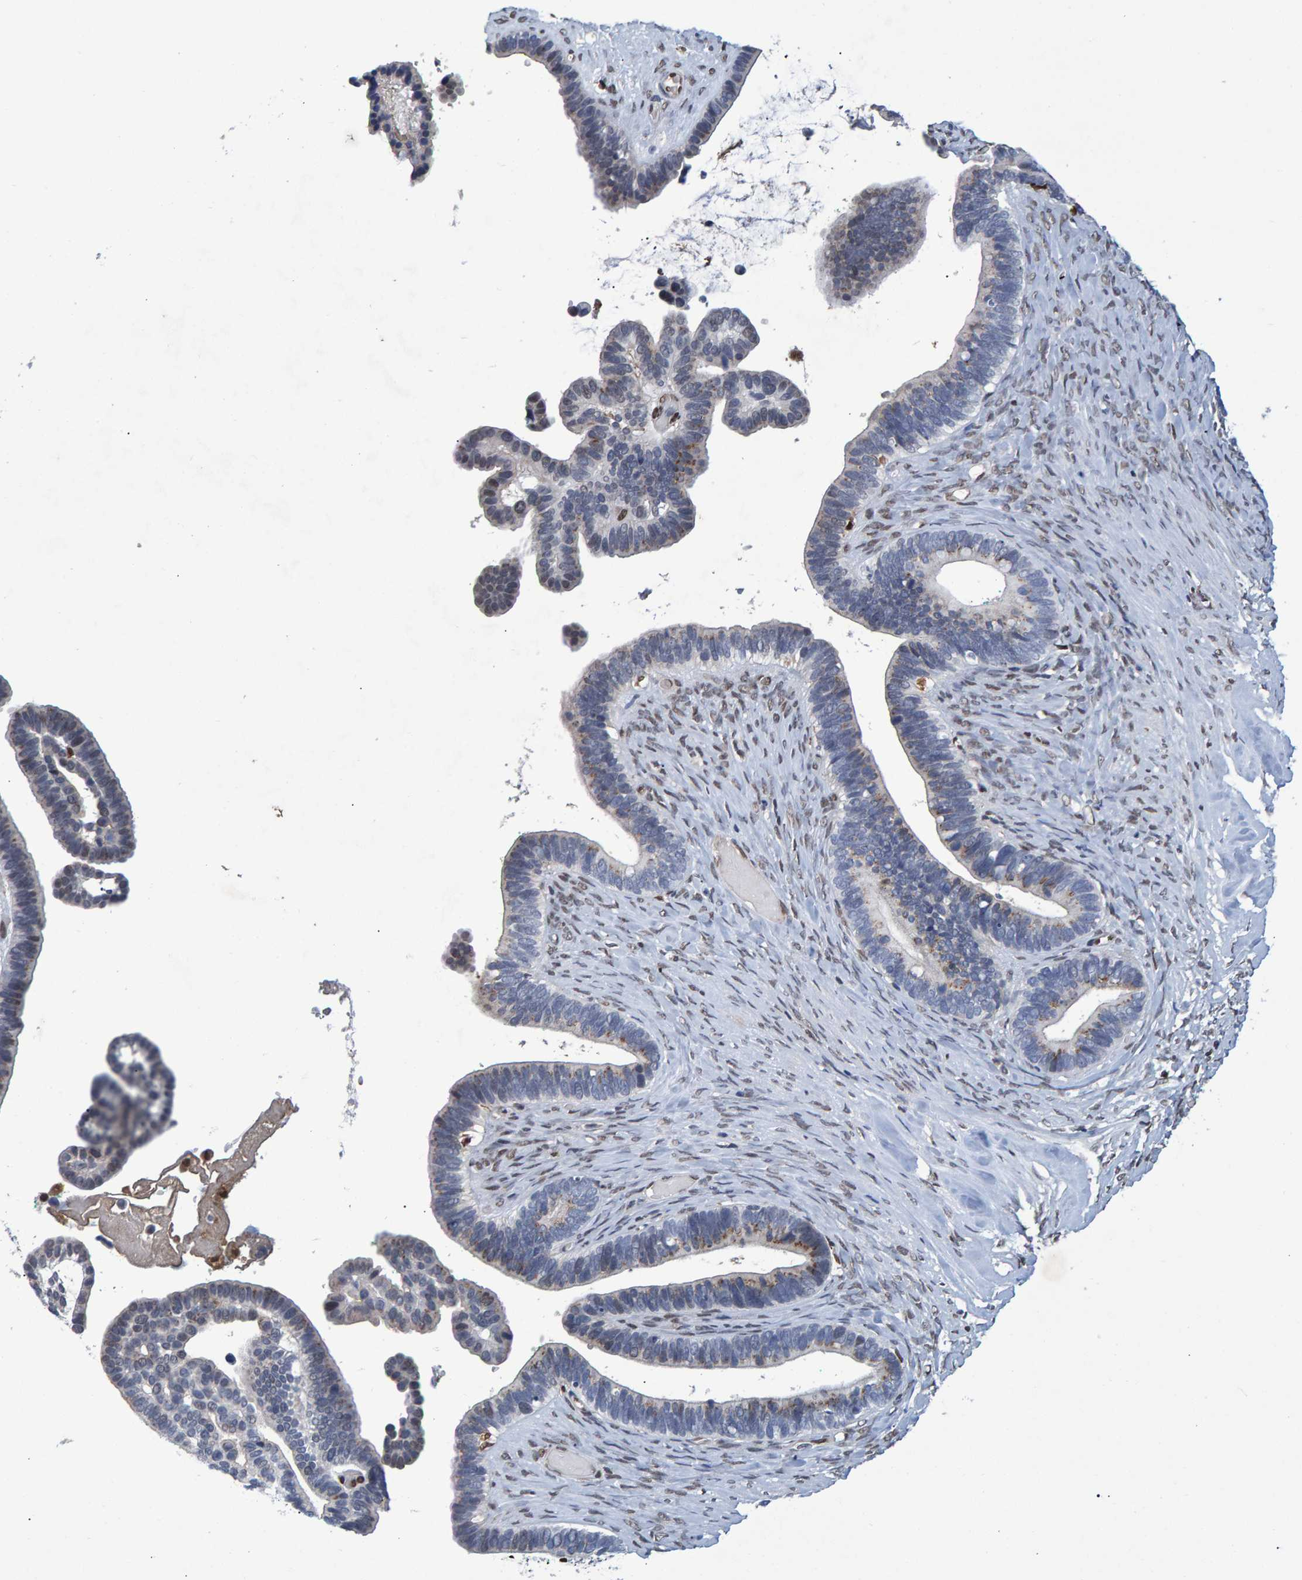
{"staining": {"intensity": "weak", "quantity": "<25%", "location": "cytoplasmic/membranous"}, "tissue": "ovarian cancer", "cell_type": "Tumor cells", "image_type": "cancer", "snomed": [{"axis": "morphology", "description": "Cystadenocarcinoma, serous, NOS"}, {"axis": "topography", "description": "Ovary"}], "caption": "Histopathology image shows no protein positivity in tumor cells of serous cystadenocarcinoma (ovarian) tissue.", "gene": "QKI", "patient": {"sex": "female", "age": 56}}